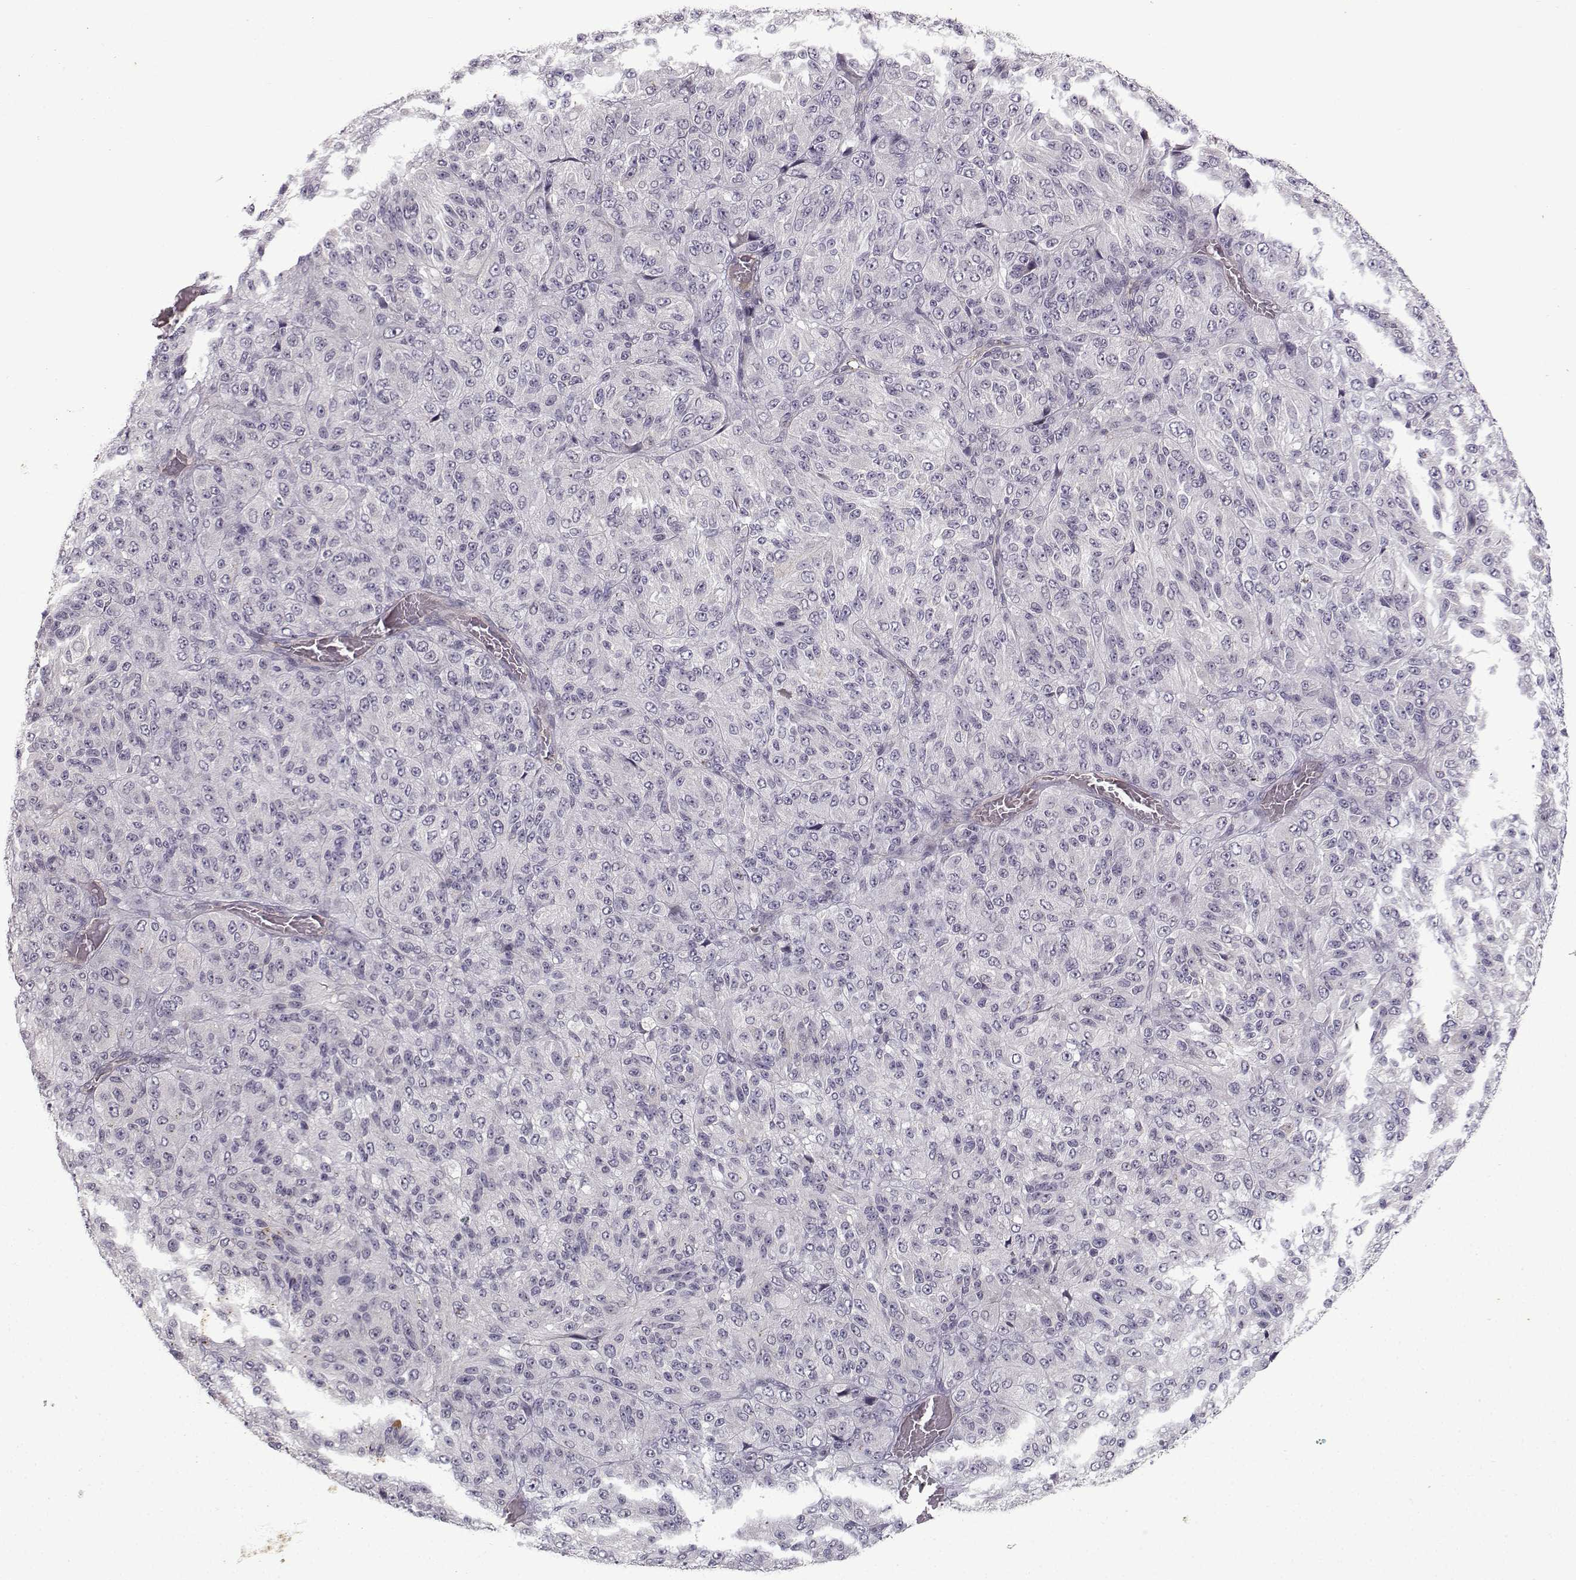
{"staining": {"intensity": "negative", "quantity": "none", "location": "none"}, "tissue": "melanoma", "cell_type": "Tumor cells", "image_type": "cancer", "snomed": [{"axis": "morphology", "description": "Malignant melanoma, Metastatic site"}, {"axis": "topography", "description": "Brain"}], "caption": "Immunohistochemistry of malignant melanoma (metastatic site) displays no positivity in tumor cells.", "gene": "OPRD1", "patient": {"sex": "female", "age": 56}}